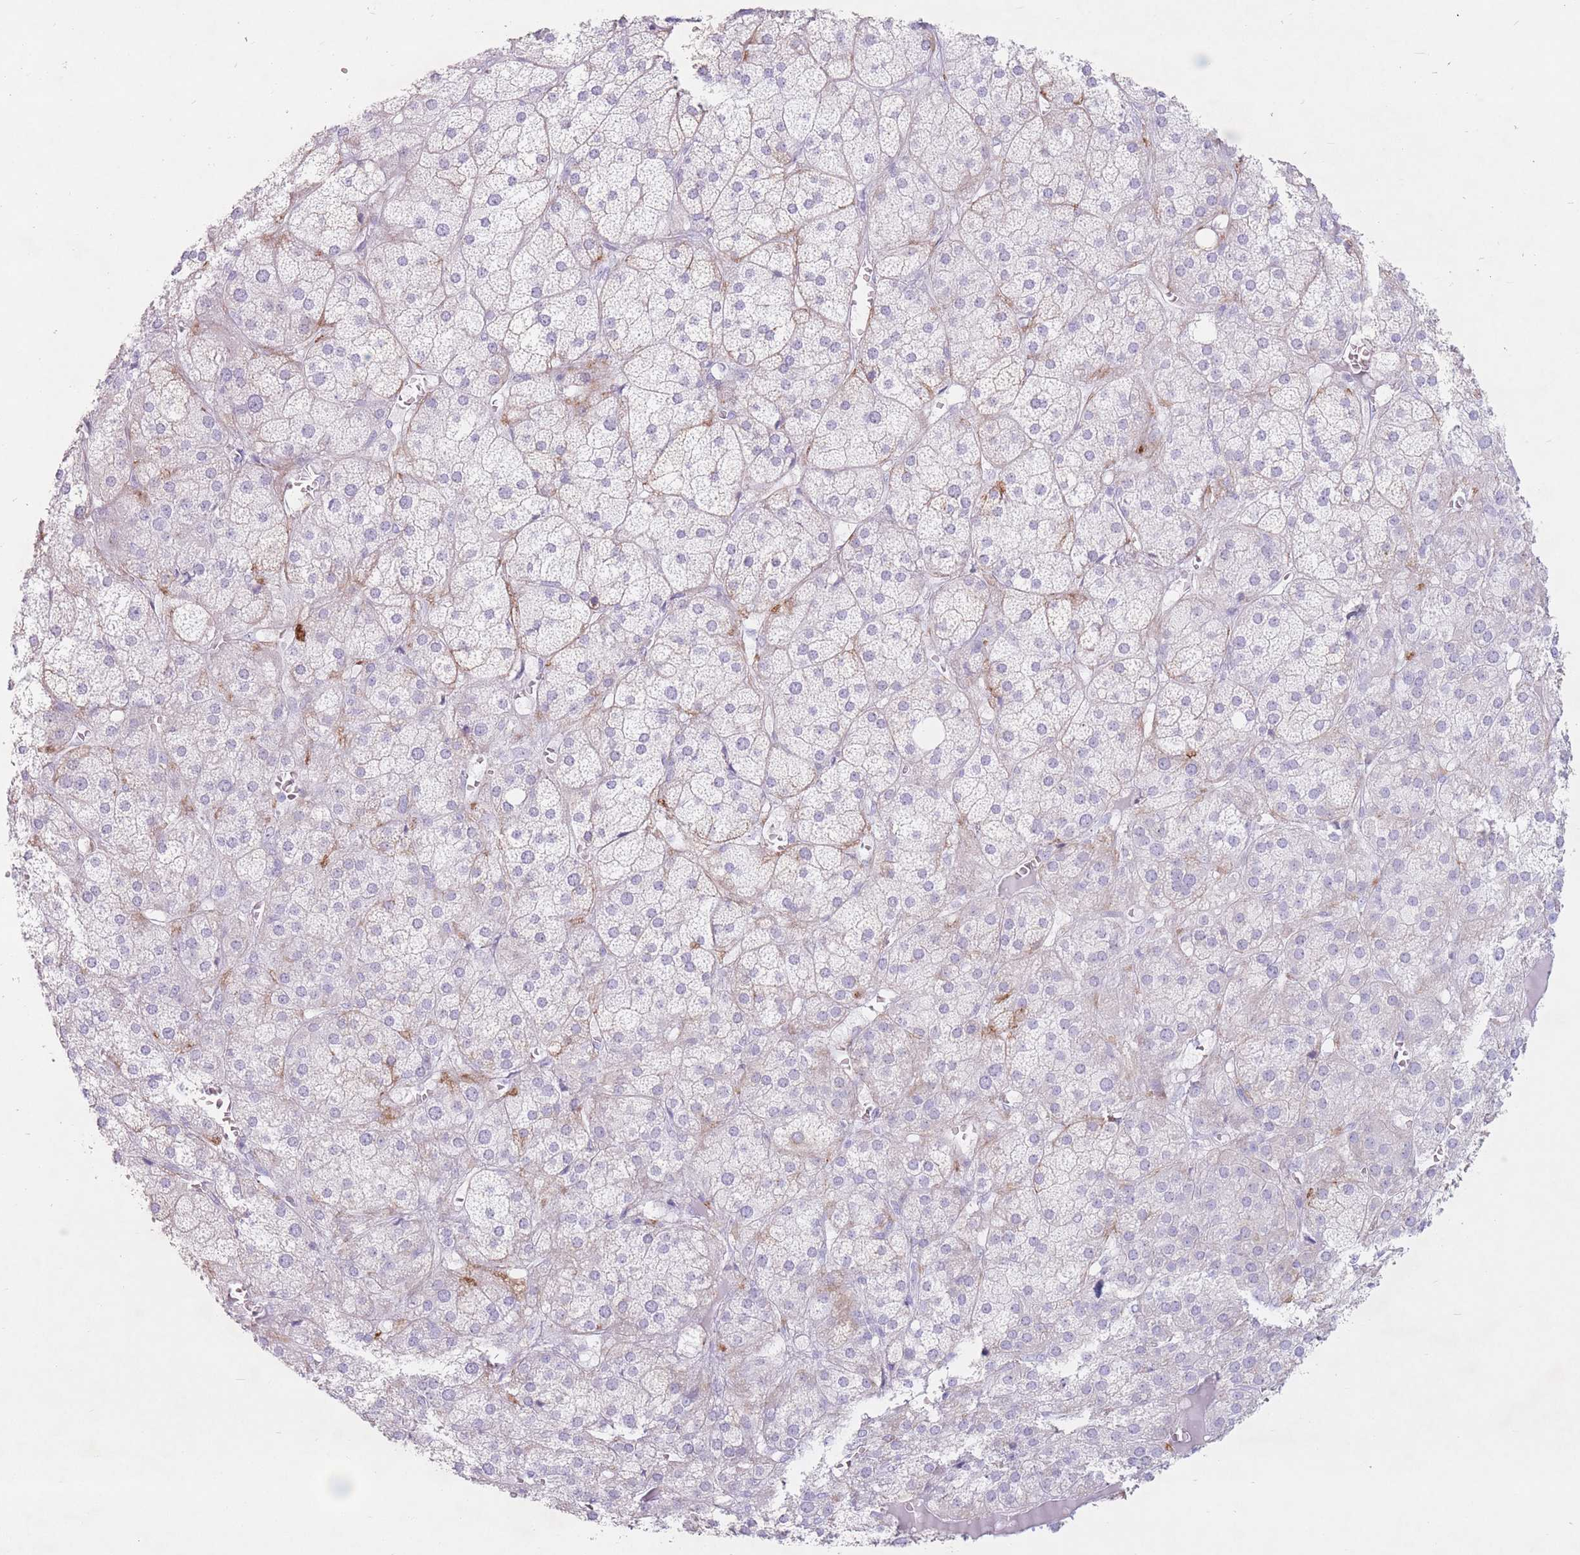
{"staining": {"intensity": "negative", "quantity": "none", "location": "none"}, "tissue": "adrenal gland", "cell_type": "Glandular cells", "image_type": "normal", "snomed": [{"axis": "morphology", "description": "Normal tissue, NOS"}, {"axis": "topography", "description": "Adrenal gland"}], "caption": "This is a image of immunohistochemistry staining of normal adrenal gland, which shows no staining in glandular cells. (DAB immunohistochemistry (IHC) with hematoxylin counter stain).", "gene": "ST3GAL5", "patient": {"sex": "female", "age": 61}}